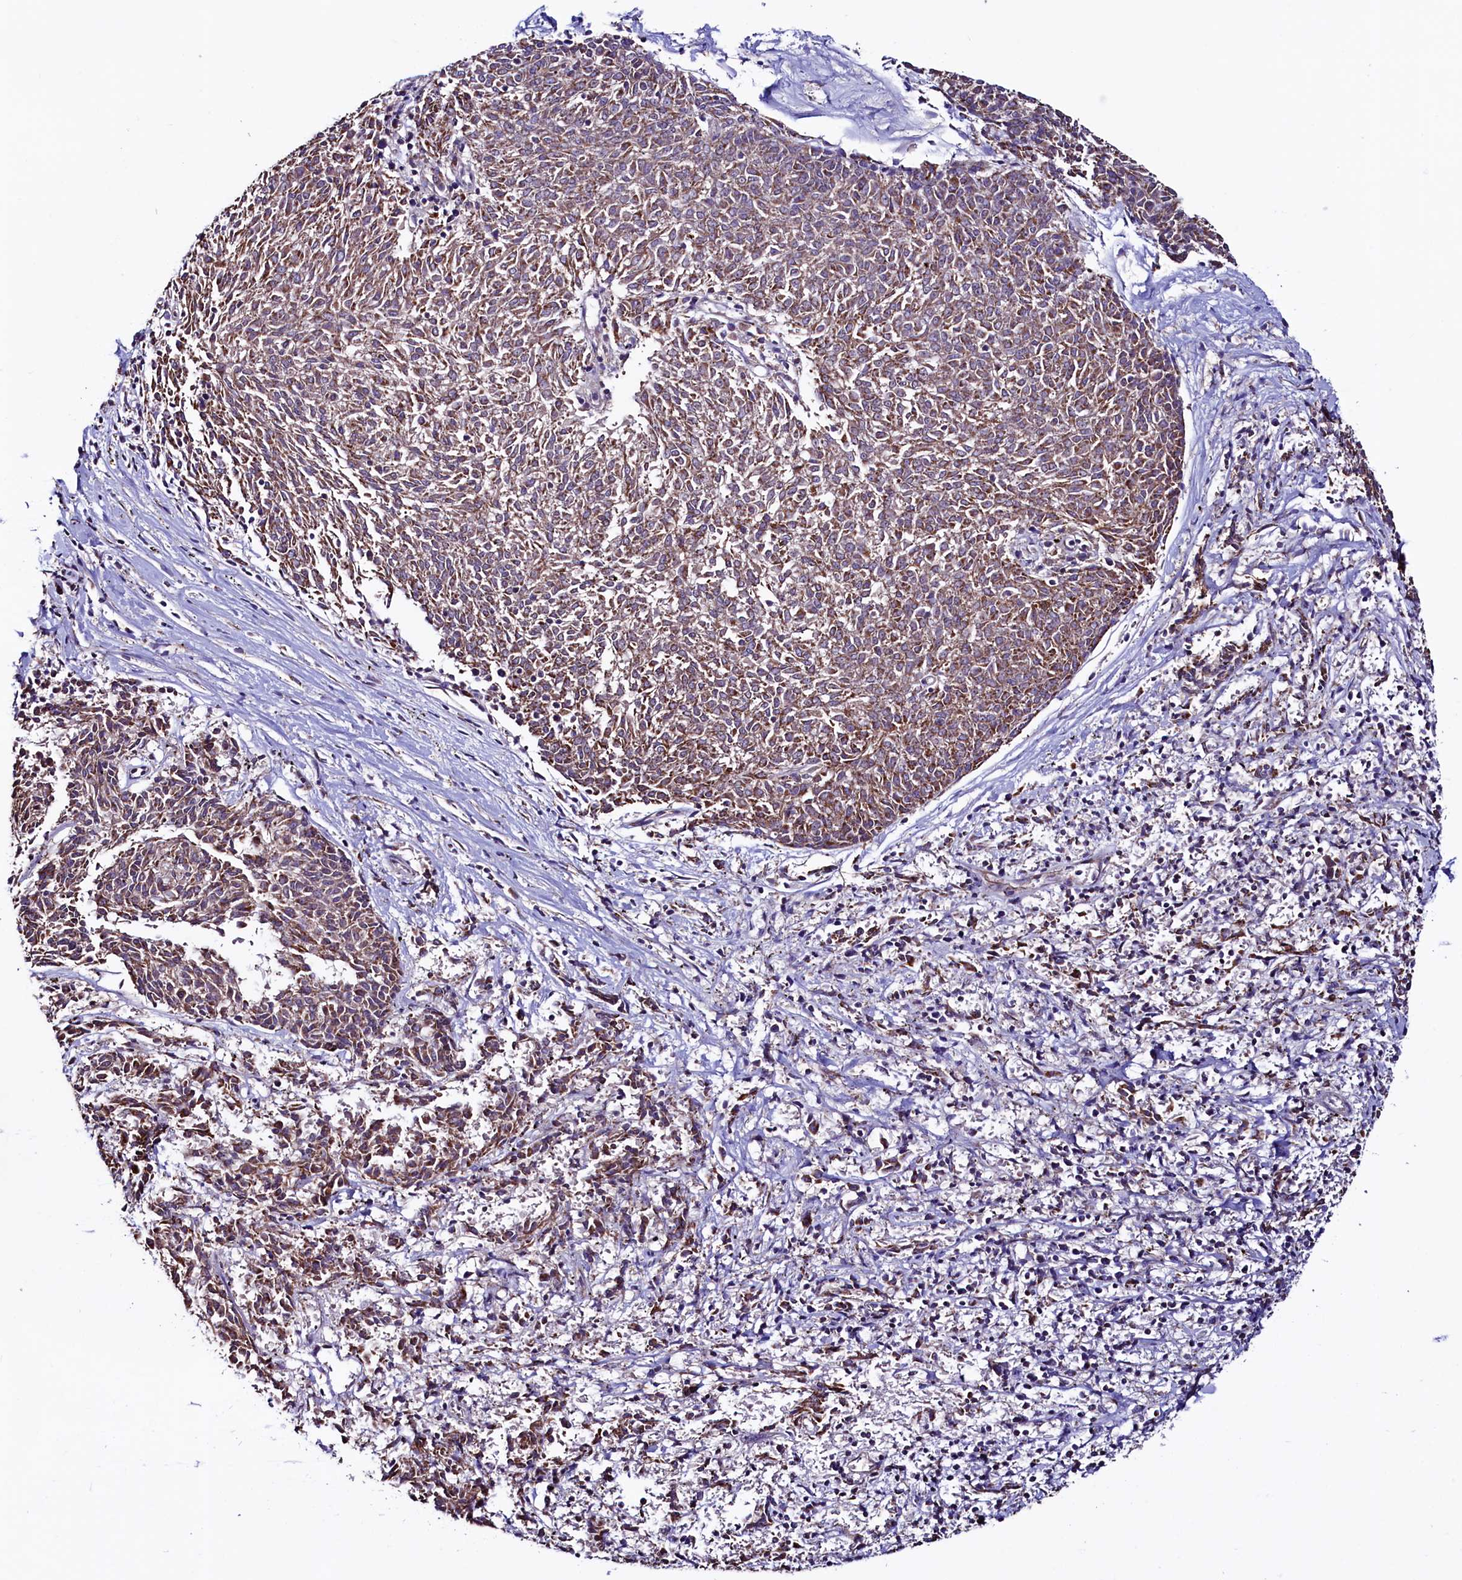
{"staining": {"intensity": "moderate", "quantity": ">75%", "location": "cytoplasmic/membranous"}, "tissue": "melanoma", "cell_type": "Tumor cells", "image_type": "cancer", "snomed": [{"axis": "morphology", "description": "Malignant melanoma, NOS"}, {"axis": "topography", "description": "Skin"}], "caption": "Malignant melanoma was stained to show a protein in brown. There is medium levels of moderate cytoplasmic/membranous staining in approximately >75% of tumor cells.", "gene": "STARD5", "patient": {"sex": "female", "age": 72}}